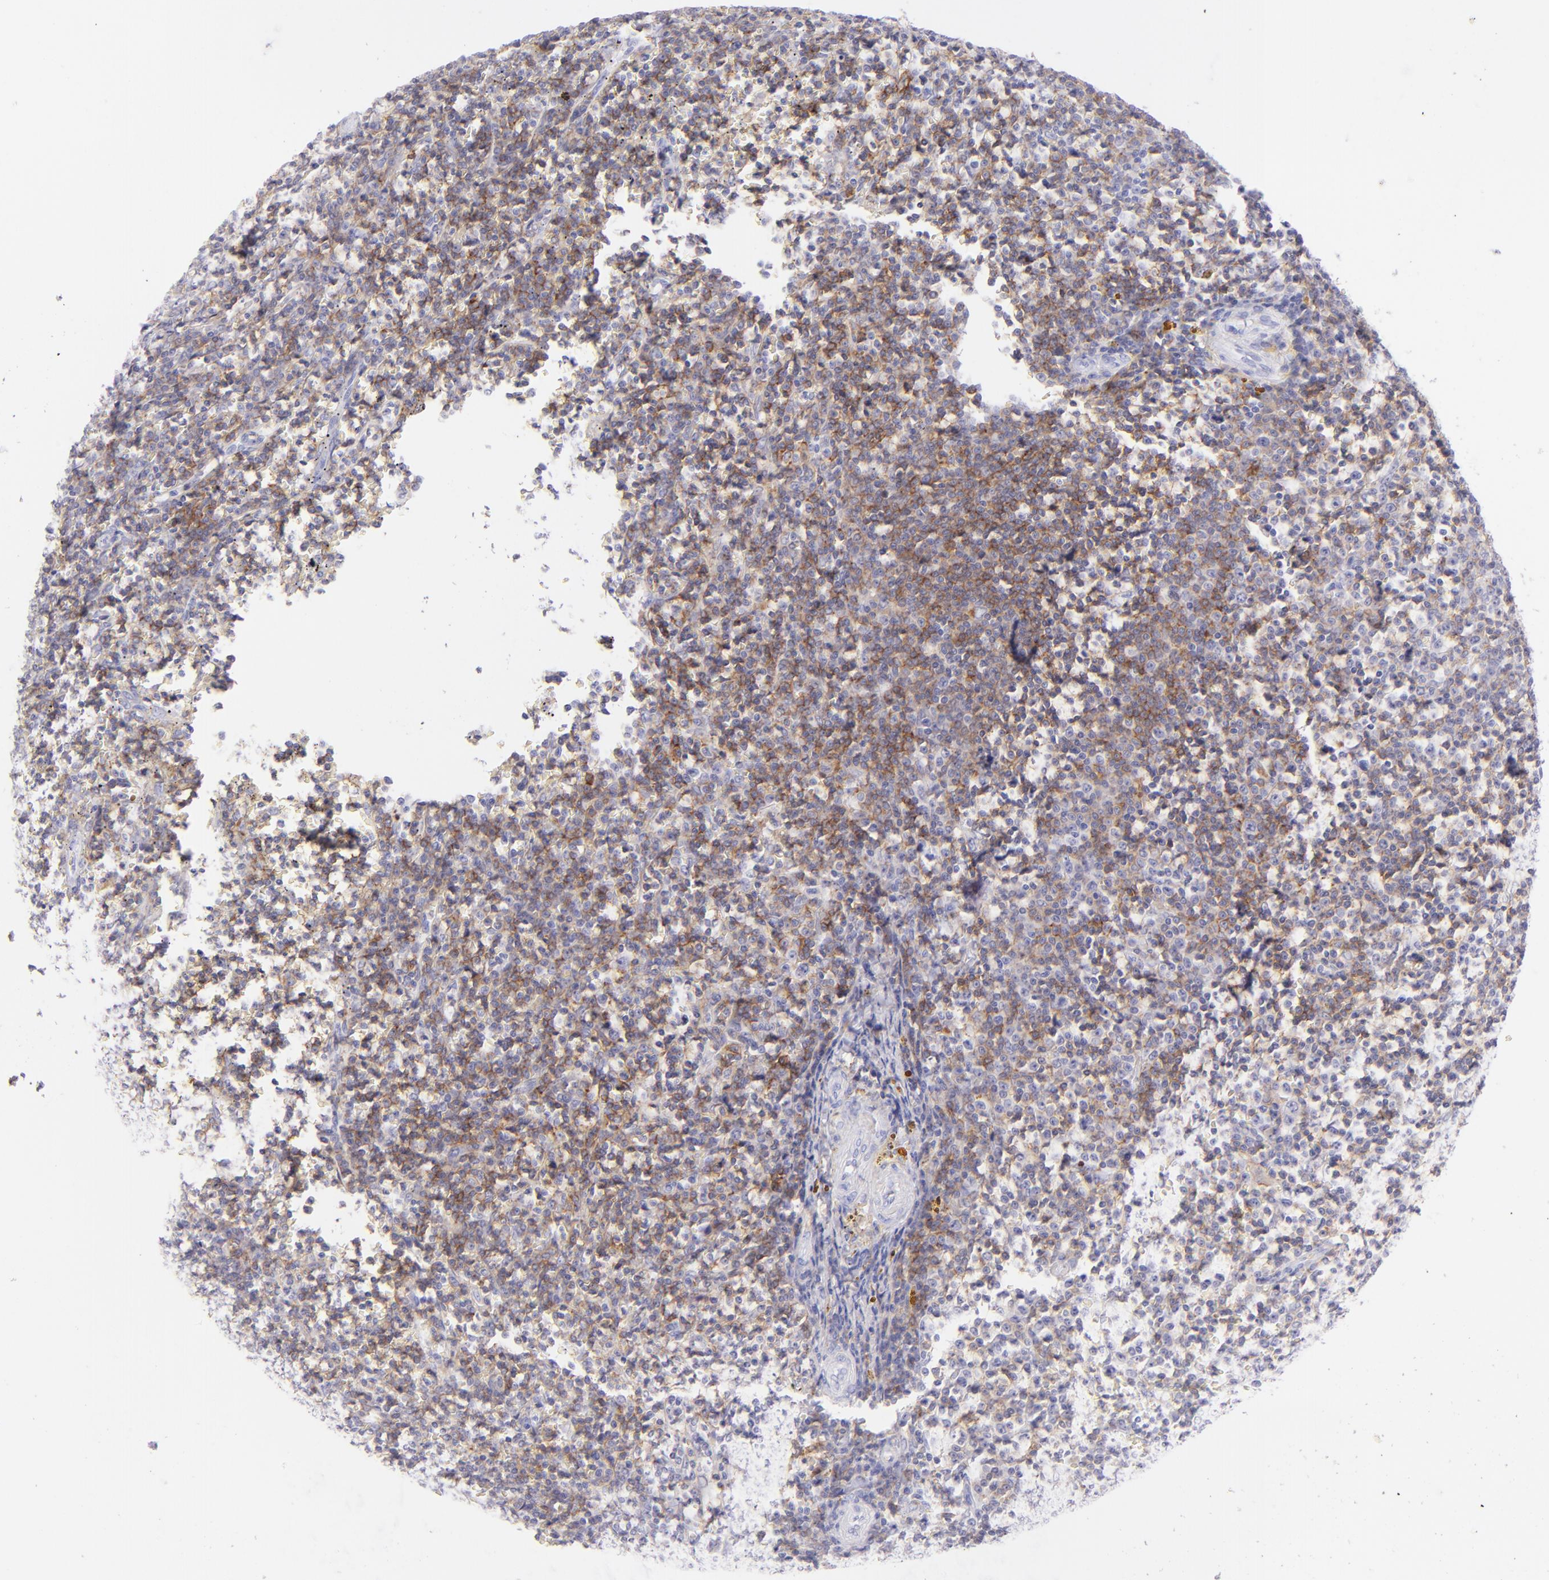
{"staining": {"intensity": "moderate", "quantity": ">75%", "location": "cytoplasmic/membranous"}, "tissue": "lymphoma", "cell_type": "Tumor cells", "image_type": "cancer", "snomed": [{"axis": "morphology", "description": "Malignant lymphoma, non-Hodgkin's type, Low grade"}, {"axis": "topography", "description": "Spleen"}], "caption": "Brown immunohistochemical staining in lymphoma shows moderate cytoplasmic/membranous expression in approximately >75% of tumor cells.", "gene": "CD72", "patient": {"sex": "male", "age": 80}}